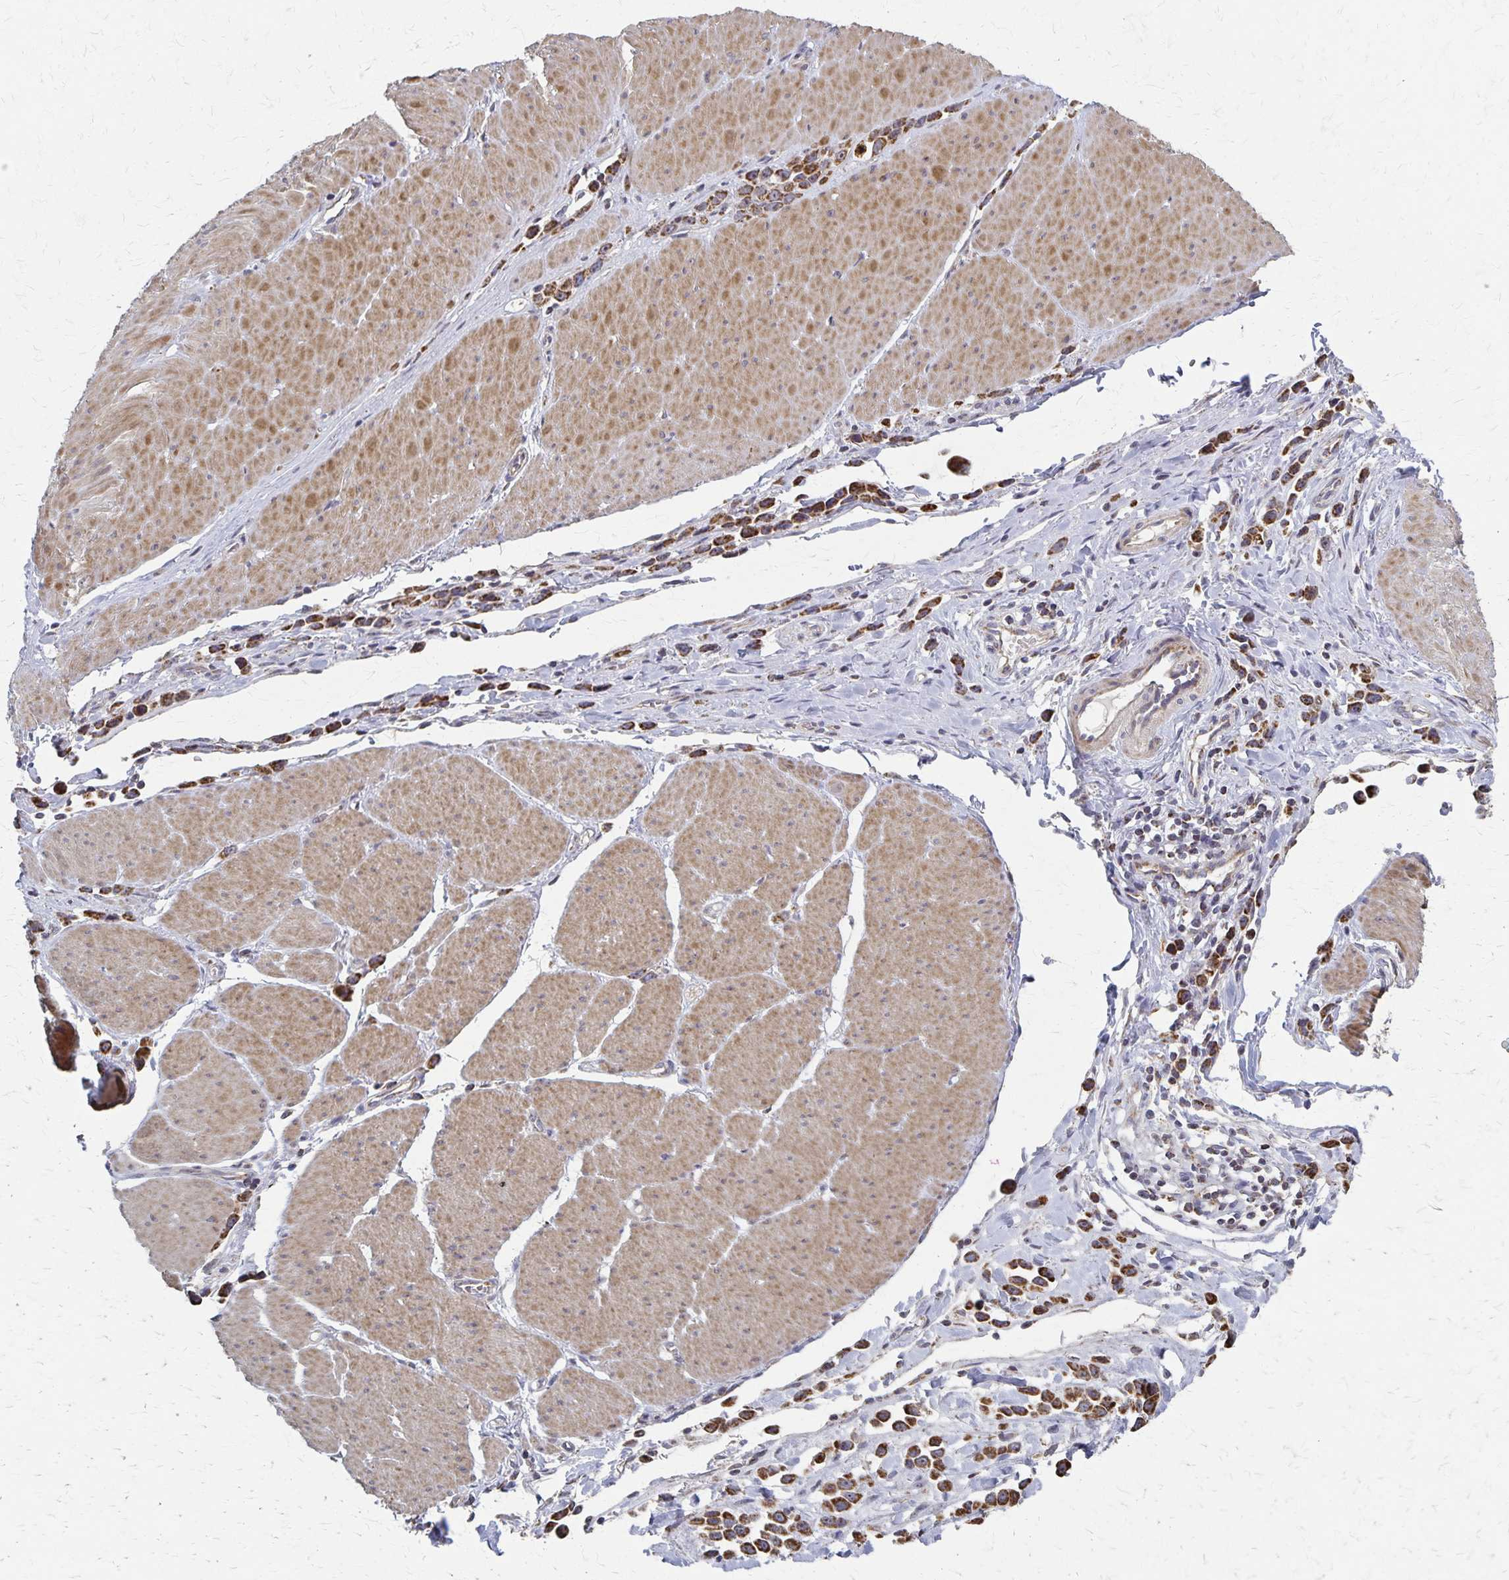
{"staining": {"intensity": "strong", "quantity": ">75%", "location": "cytoplasmic/membranous"}, "tissue": "stomach cancer", "cell_type": "Tumor cells", "image_type": "cancer", "snomed": [{"axis": "morphology", "description": "Adenocarcinoma, NOS"}, {"axis": "topography", "description": "Stomach"}], "caption": "Immunohistochemical staining of adenocarcinoma (stomach) demonstrates high levels of strong cytoplasmic/membranous protein positivity in approximately >75% of tumor cells.", "gene": "DYRK4", "patient": {"sex": "male", "age": 47}}